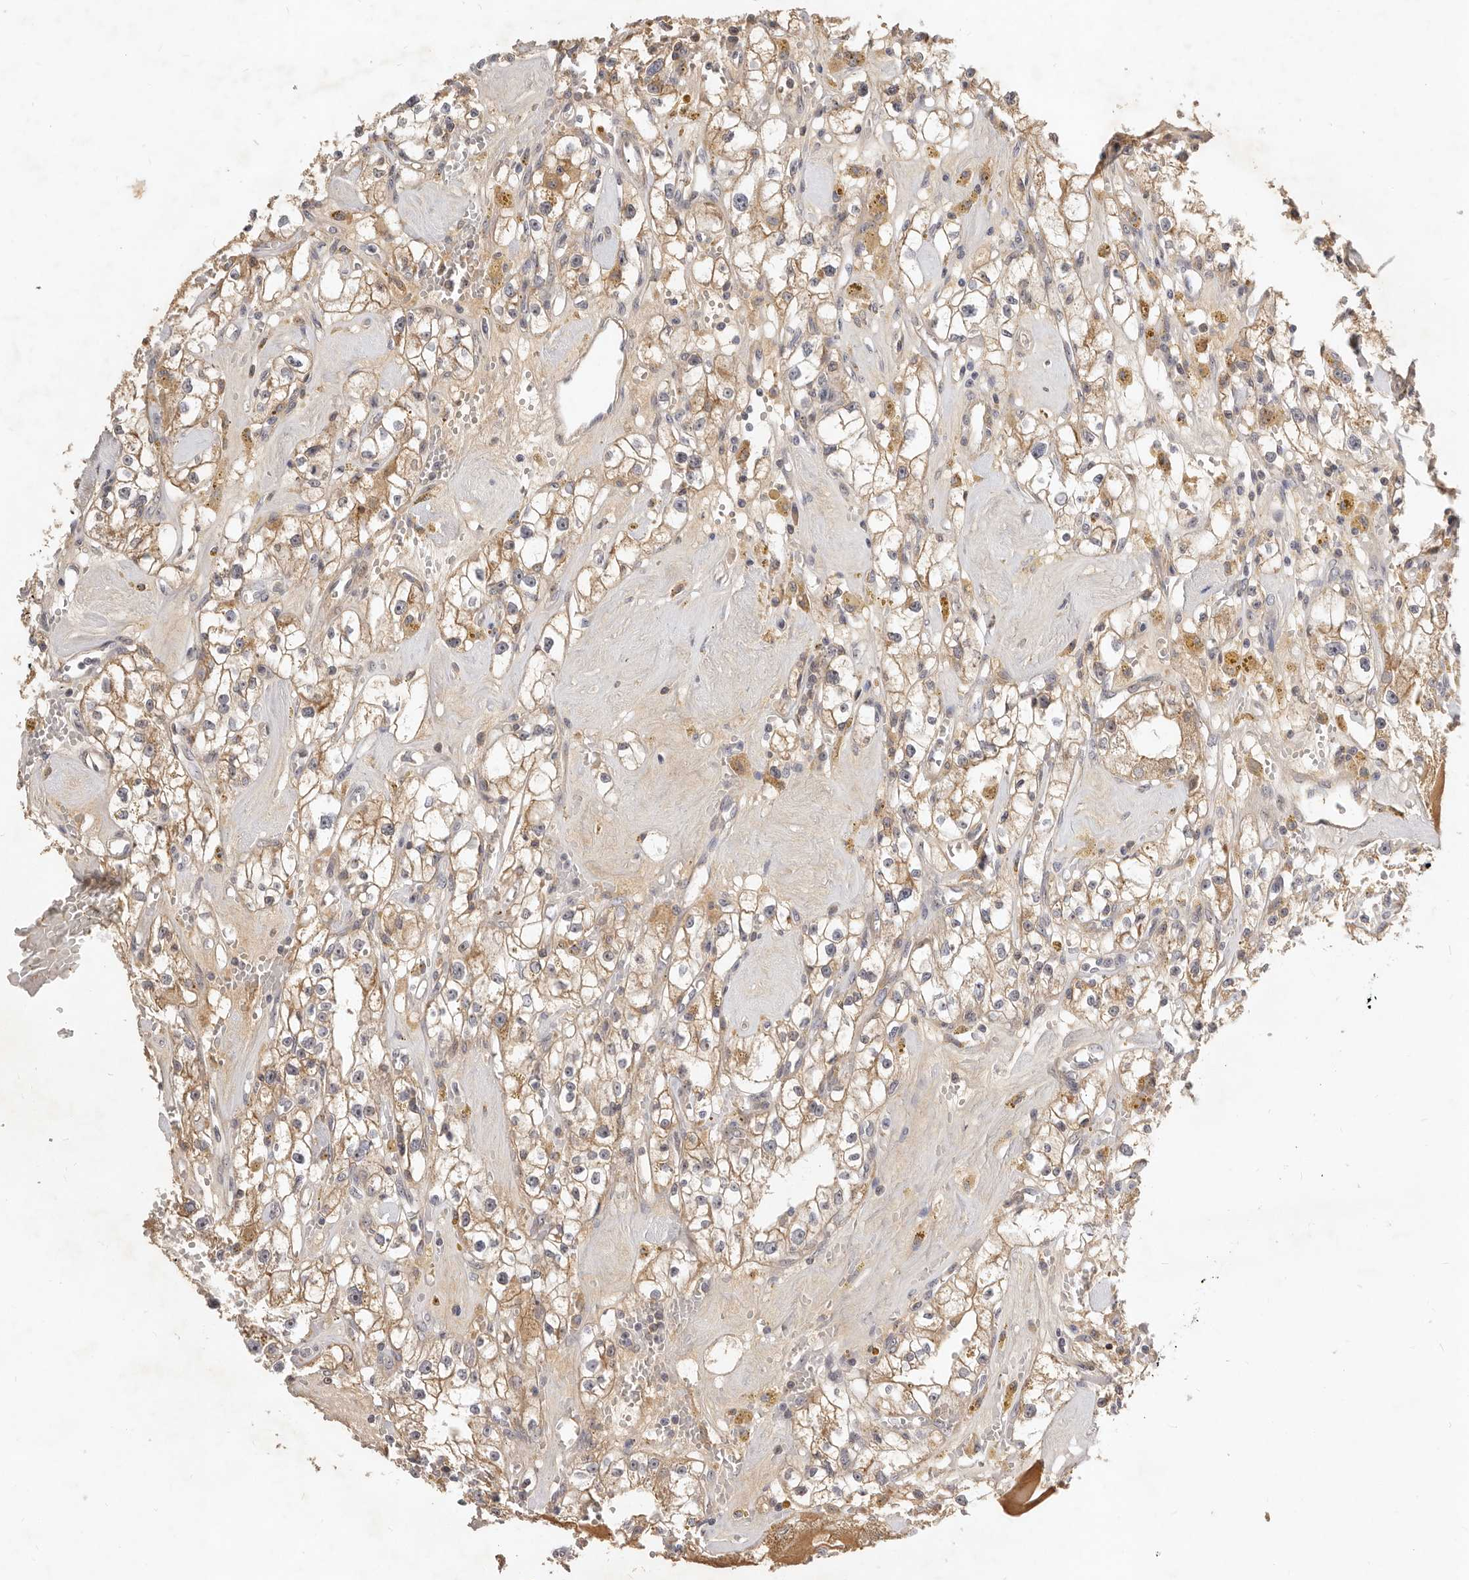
{"staining": {"intensity": "moderate", "quantity": ">75%", "location": "cytoplasmic/membranous"}, "tissue": "renal cancer", "cell_type": "Tumor cells", "image_type": "cancer", "snomed": [{"axis": "morphology", "description": "Adenocarcinoma, NOS"}, {"axis": "topography", "description": "Kidney"}], "caption": "Human renal cancer stained for a protein (brown) exhibits moderate cytoplasmic/membranous positive expression in approximately >75% of tumor cells.", "gene": "MICALL2", "patient": {"sex": "male", "age": 56}}